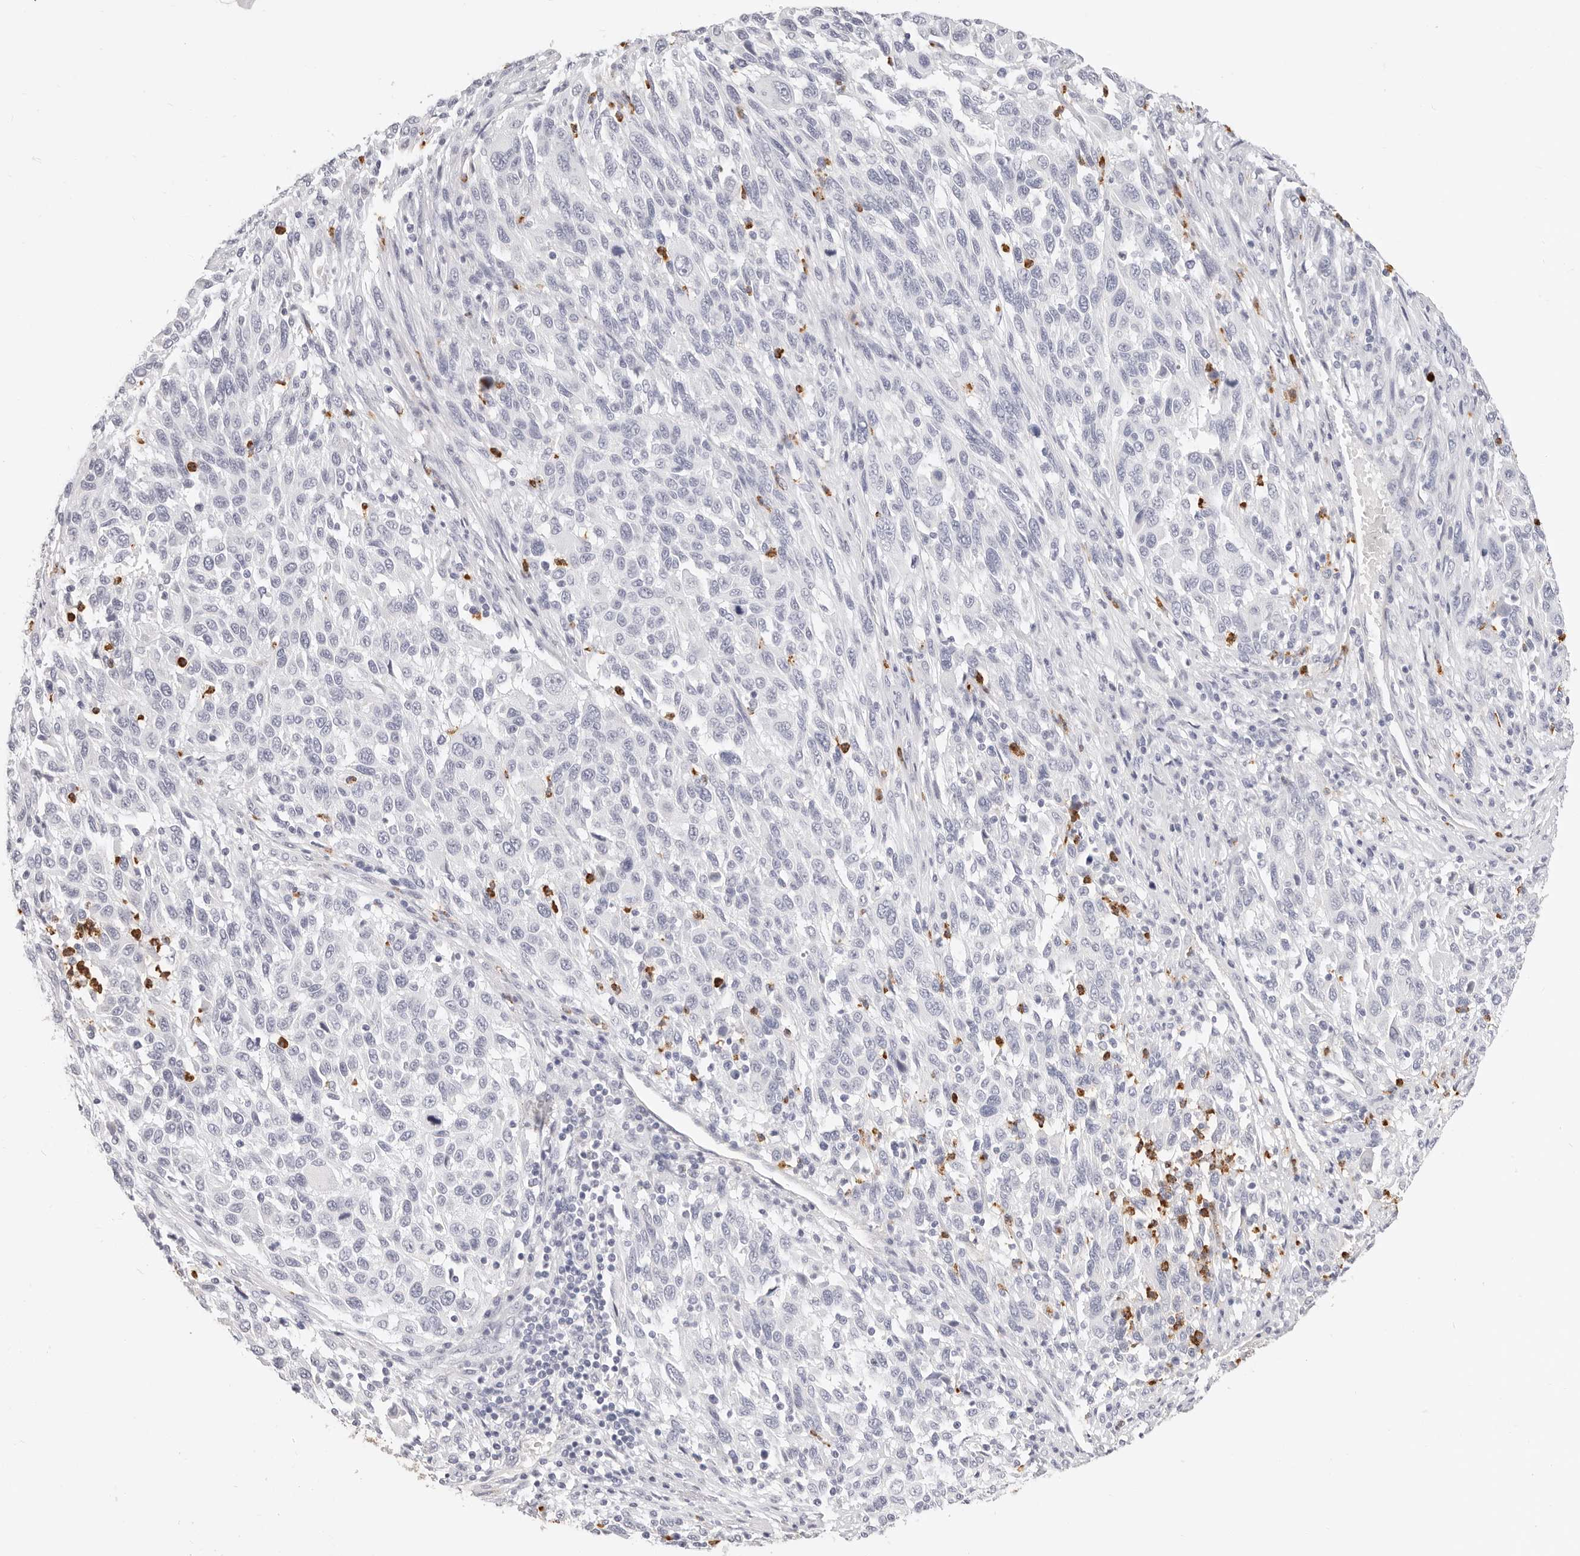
{"staining": {"intensity": "negative", "quantity": "none", "location": "none"}, "tissue": "melanoma", "cell_type": "Tumor cells", "image_type": "cancer", "snomed": [{"axis": "morphology", "description": "Malignant melanoma, Metastatic site"}, {"axis": "topography", "description": "Lymph node"}], "caption": "Immunohistochemical staining of human melanoma reveals no significant positivity in tumor cells.", "gene": "CAMP", "patient": {"sex": "male", "age": 61}}